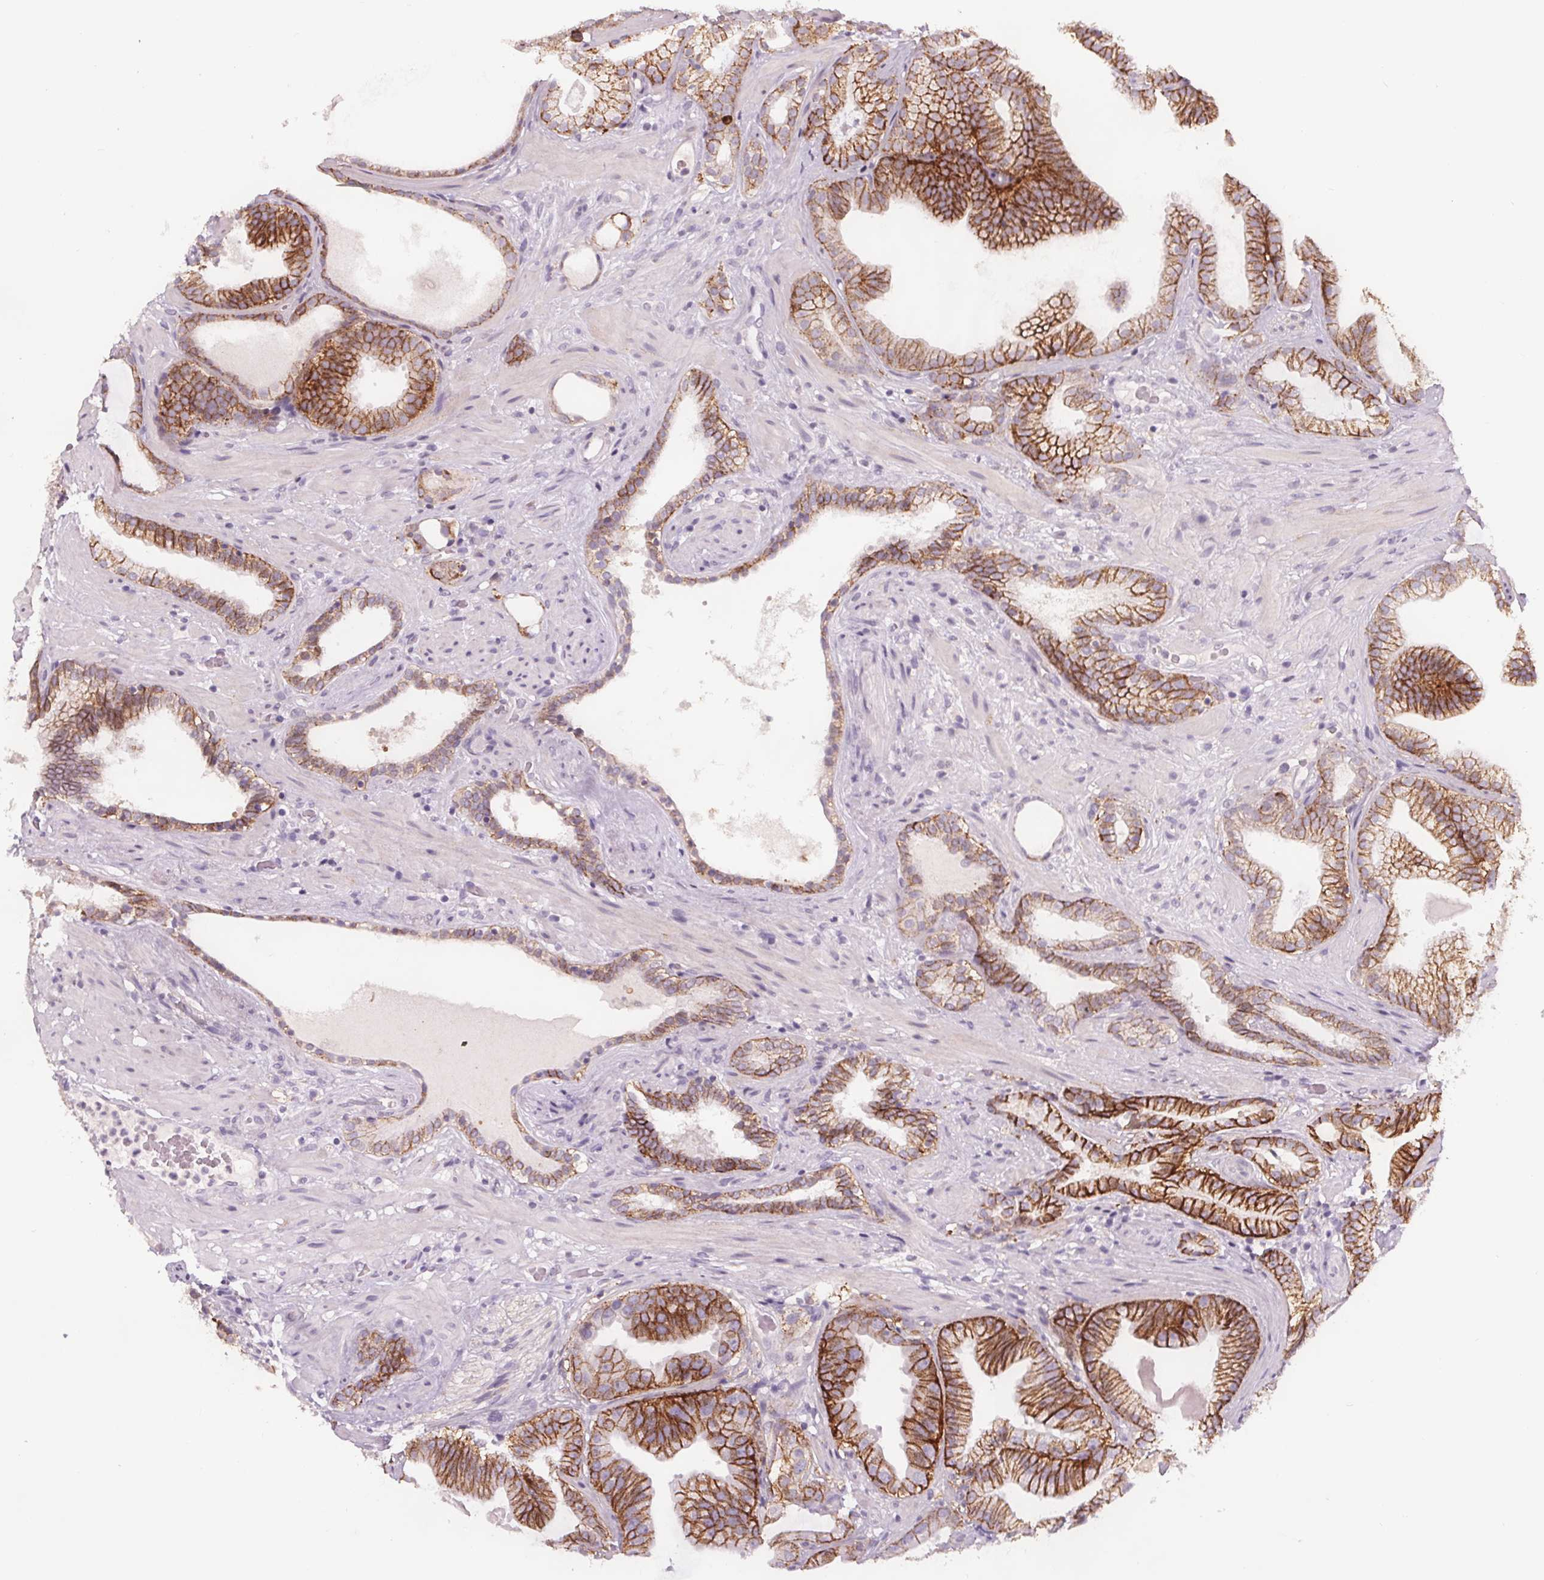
{"staining": {"intensity": "moderate", "quantity": ">75%", "location": "cytoplasmic/membranous"}, "tissue": "prostate cancer", "cell_type": "Tumor cells", "image_type": "cancer", "snomed": [{"axis": "morphology", "description": "Adenocarcinoma, Low grade"}, {"axis": "topography", "description": "Prostate"}], "caption": "Low-grade adenocarcinoma (prostate) tissue shows moderate cytoplasmic/membranous staining in about >75% of tumor cells (DAB (3,3'-diaminobenzidine) = brown stain, brightfield microscopy at high magnification).", "gene": "ATP1A1", "patient": {"sex": "male", "age": 57}}